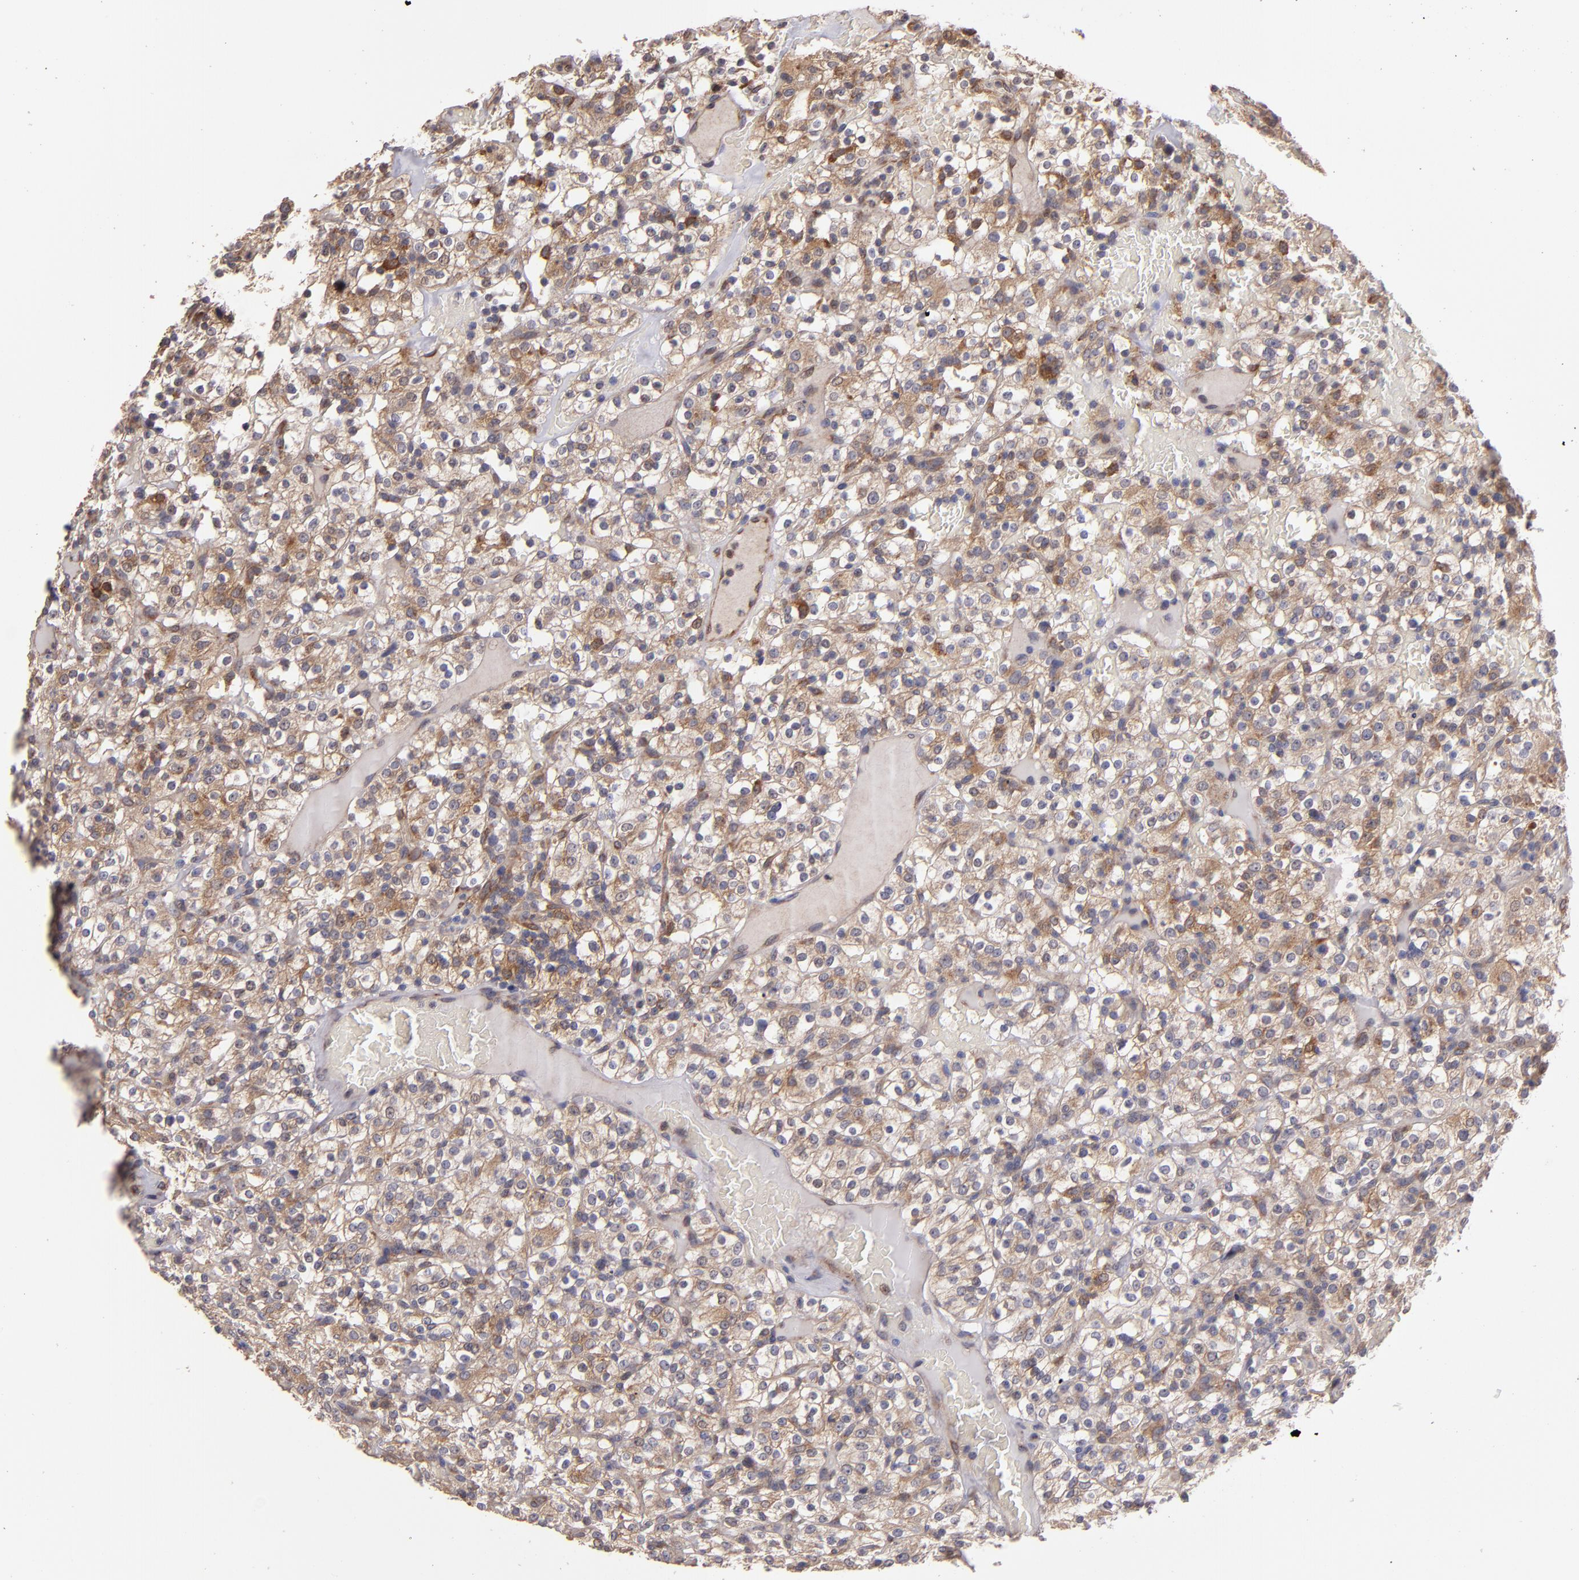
{"staining": {"intensity": "moderate", "quantity": ">75%", "location": "cytoplasmic/membranous"}, "tissue": "renal cancer", "cell_type": "Tumor cells", "image_type": "cancer", "snomed": [{"axis": "morphology", "description": "Normal tissue, NOS"}, {"axis": "morphology", "description": "Adenocarcinoma, NOS"}, {"axis": "topography", "description": "Kidney"}], "caption": "Brown immunohistochemical staining in human renal cancer (adenocarcinoma) exhibits moderate cytoplasmic/membranous expression in about >75% of tumor cells.", "gene": "IFIH1", "patient": {"sex": "female", "age": 72}}